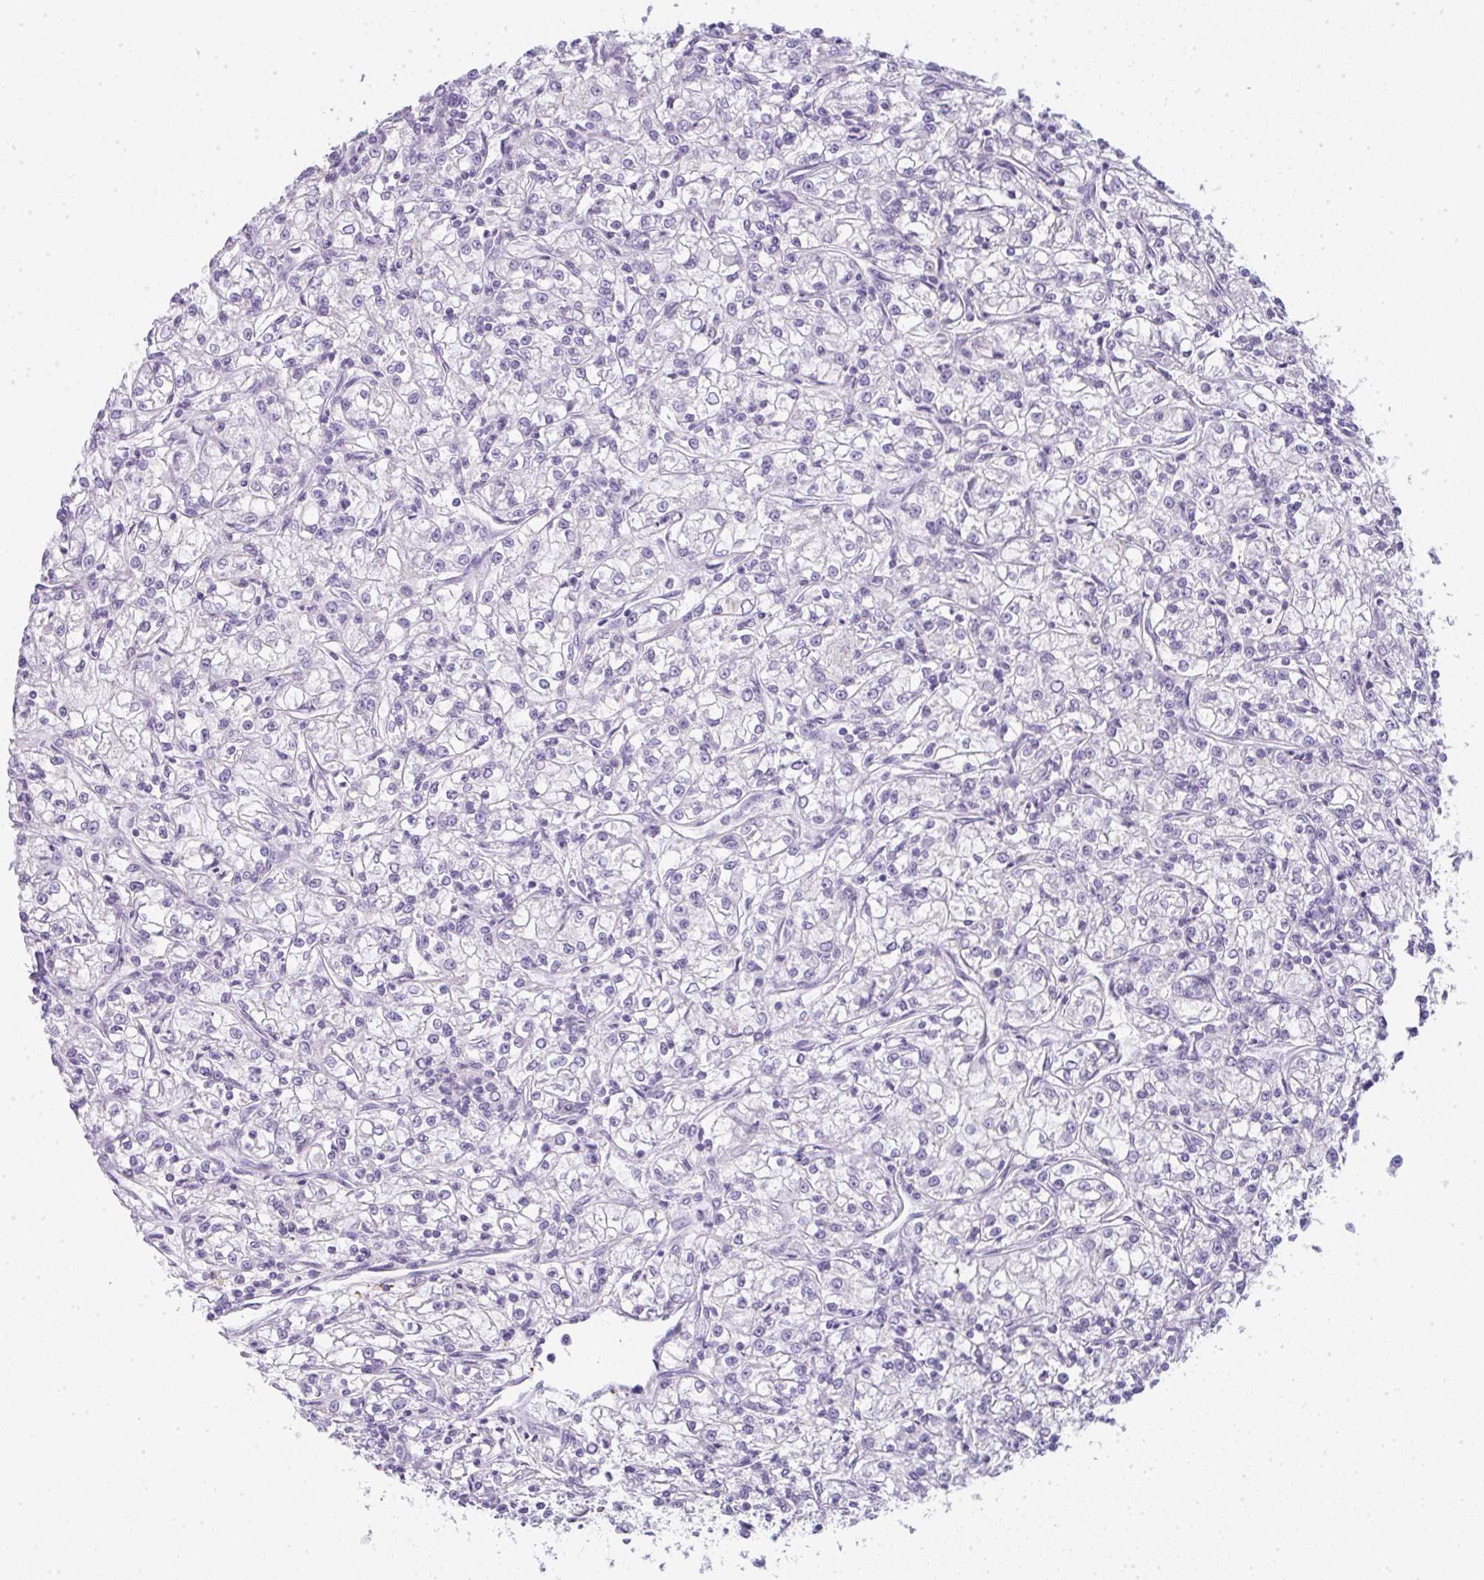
{"staining": {"intensity": "negative", "quantity": "none", "location": "none"}, "tissue": "renal cancer", "cell_type": "Tumor cells", "image_type": "cancer", "snomed": [{"axis": "morphology", "description": "Adenocarcinoma, NOS"}, {"axis": "topography", "description": "Kidney"}], "caption": "Human renal cancer stained for a protein using immunohistochemistry demonstrates no staining in tumor cells.", "gene": "LPAR4", "patient": {"sex": "female", "age": 59}}